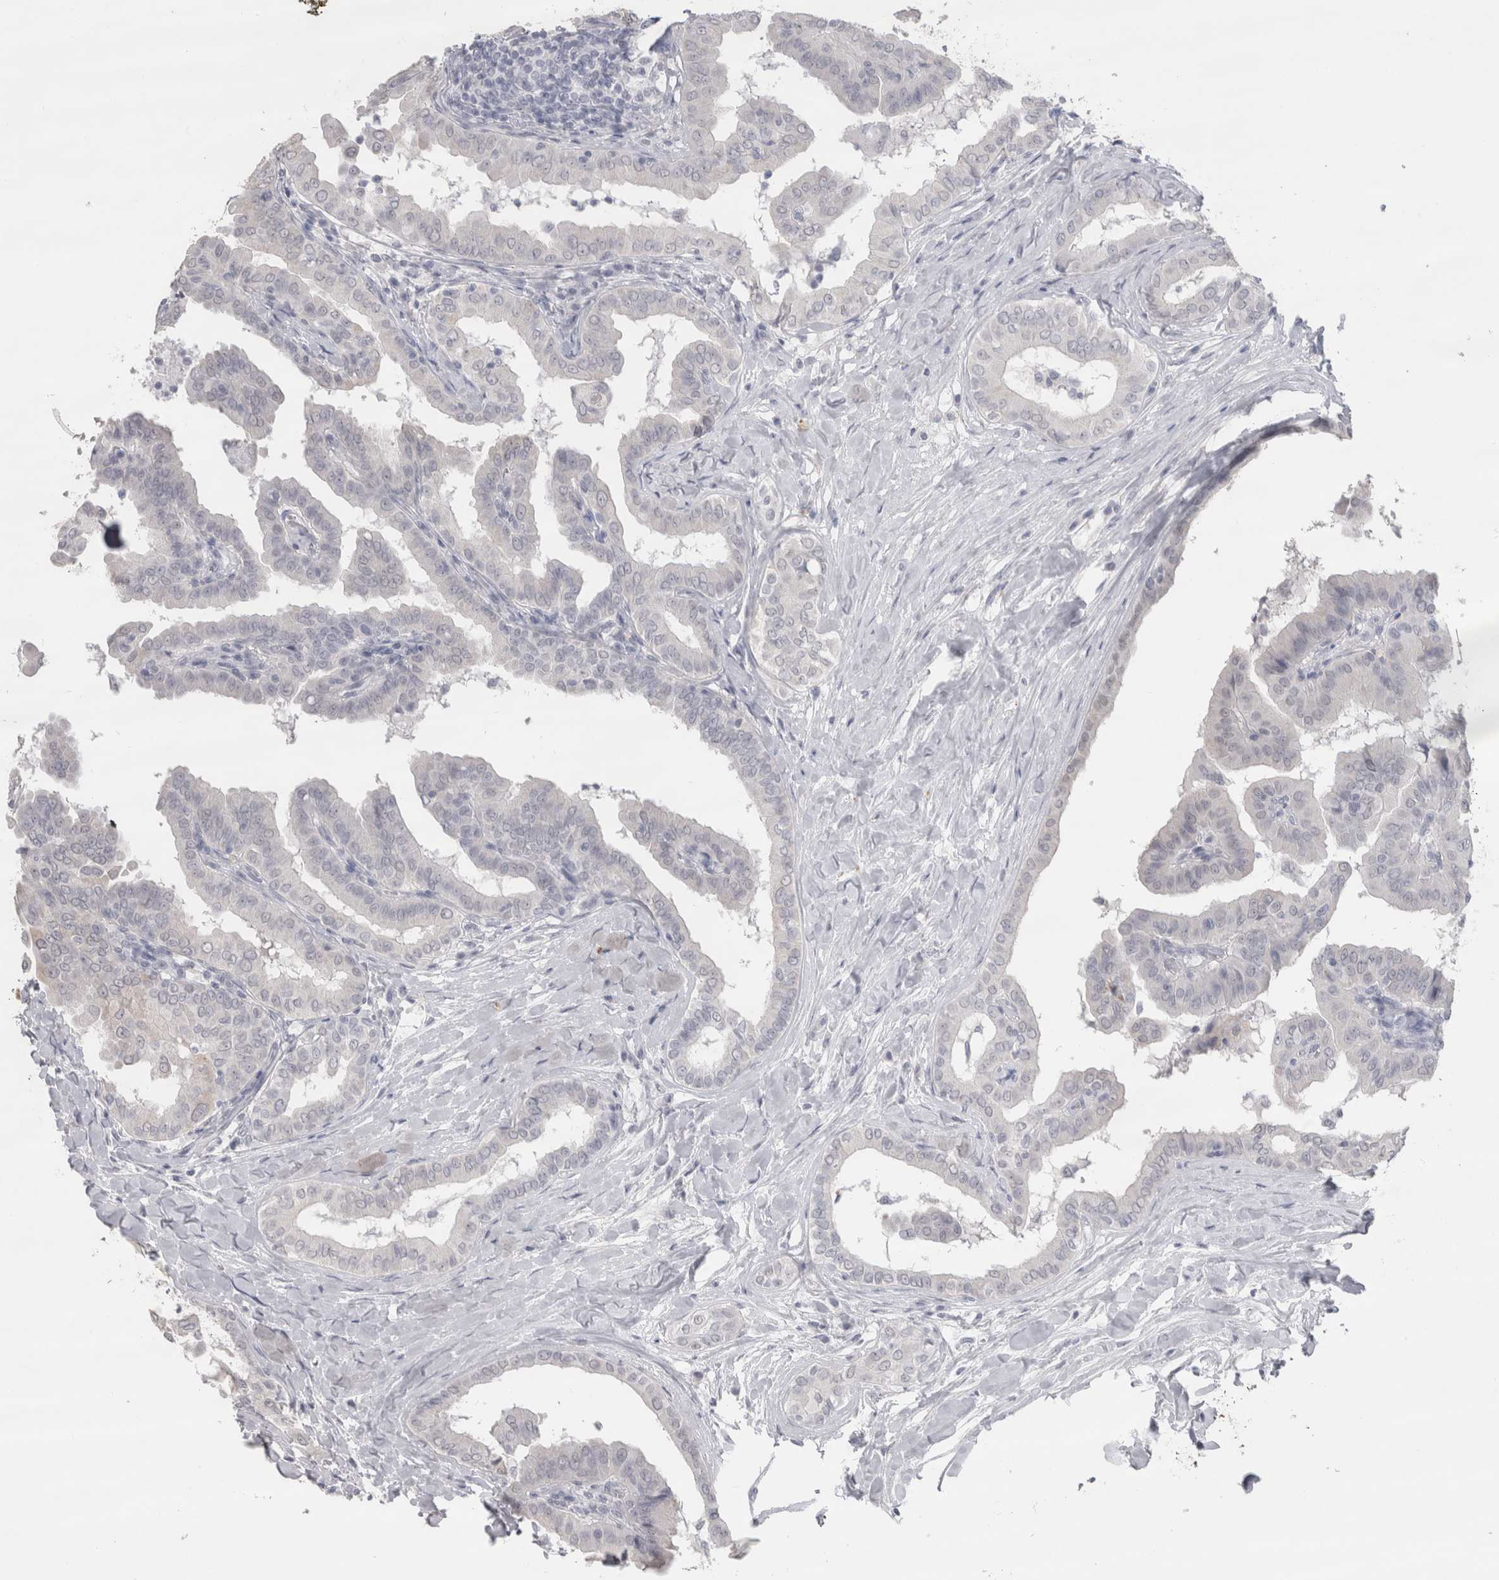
{"staining": {"intensity": "negative", "quantity": "none", "location": "none"}, "tissue": "thyroid cancer", "cell_type": "Tumor cells", "image_type": "cancer", "snomed": [{"axis": "morphology", "description": "Papillary adenocarcinoma, NOS"}, {"axis": "topography", "description": "Thyroid gland"}], "caption": "Tumor cells are negative for brown protein staining in thyroid papillary adenocarcinoma. Brightfield microscopy of immunohistochemistry (IHC) stained with DAB (3,3'-diaminobenzidine) (brown) and hematoxylin (blue), captured at high magnification.", "gene": "CDH17", "patient": {"sex": "male", "age": 33}}